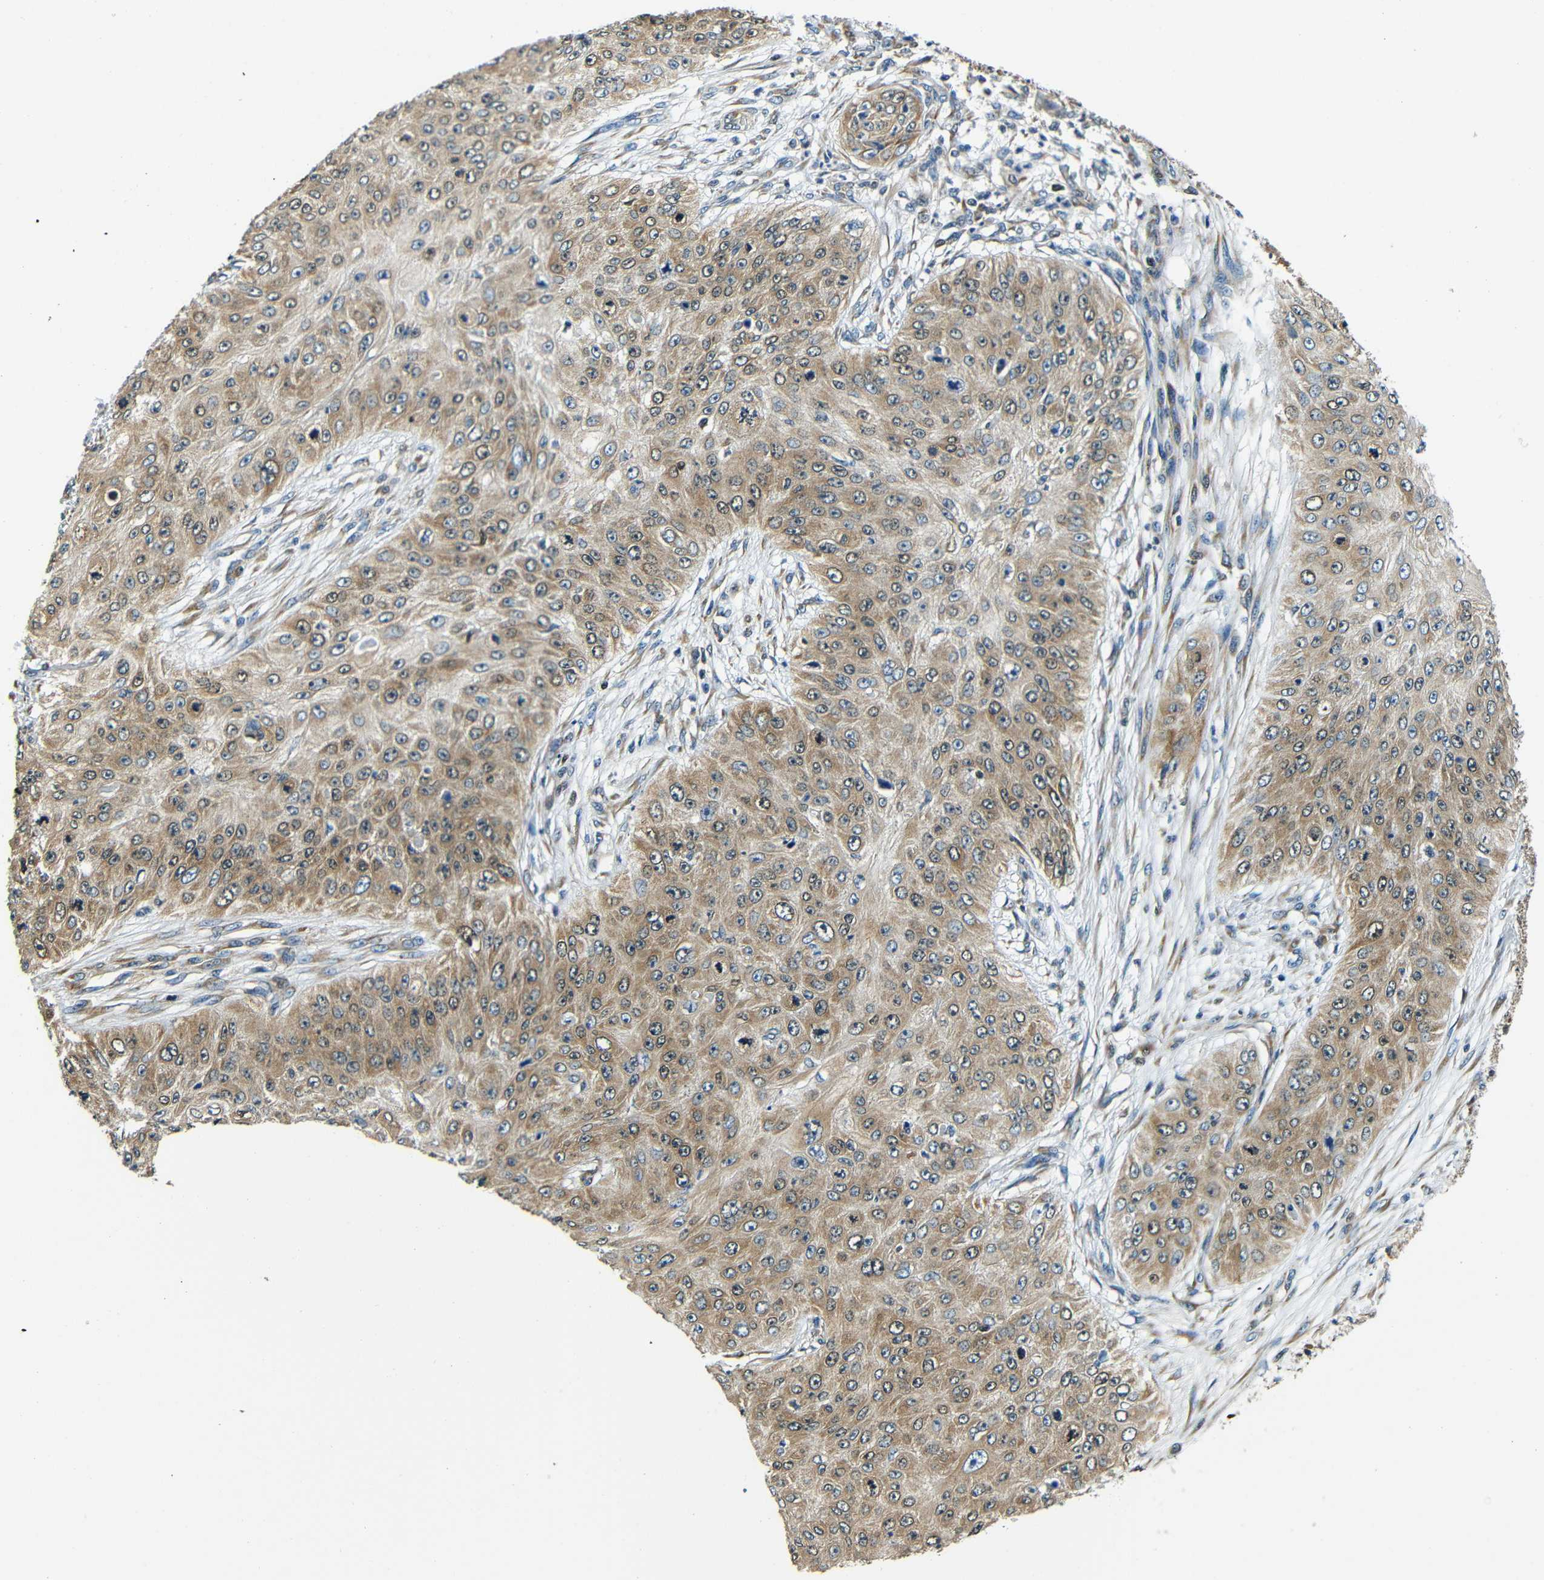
{"staining": {"intensity": "moderate", "quantity": ">75%", "location": "cytoplasmic/membranous"}, "tissue": "skin cancer", "cell_type": "Tumor cells", "image_type": "cancer", "snomed": [{"axis": "morphology", "description": "Squamous cell carcinoma, NOS"}, {"axis": "topography", "description": "Skin"}], "caption": "This is a histology image of immunohistochemistry staining of squamous cell carcinoma (skin), which shows moderate staining in the cytoplasmic/membranous of tumor cells.", "gene": "VAPB", "patient": {"sex": "female", "age": 80}}